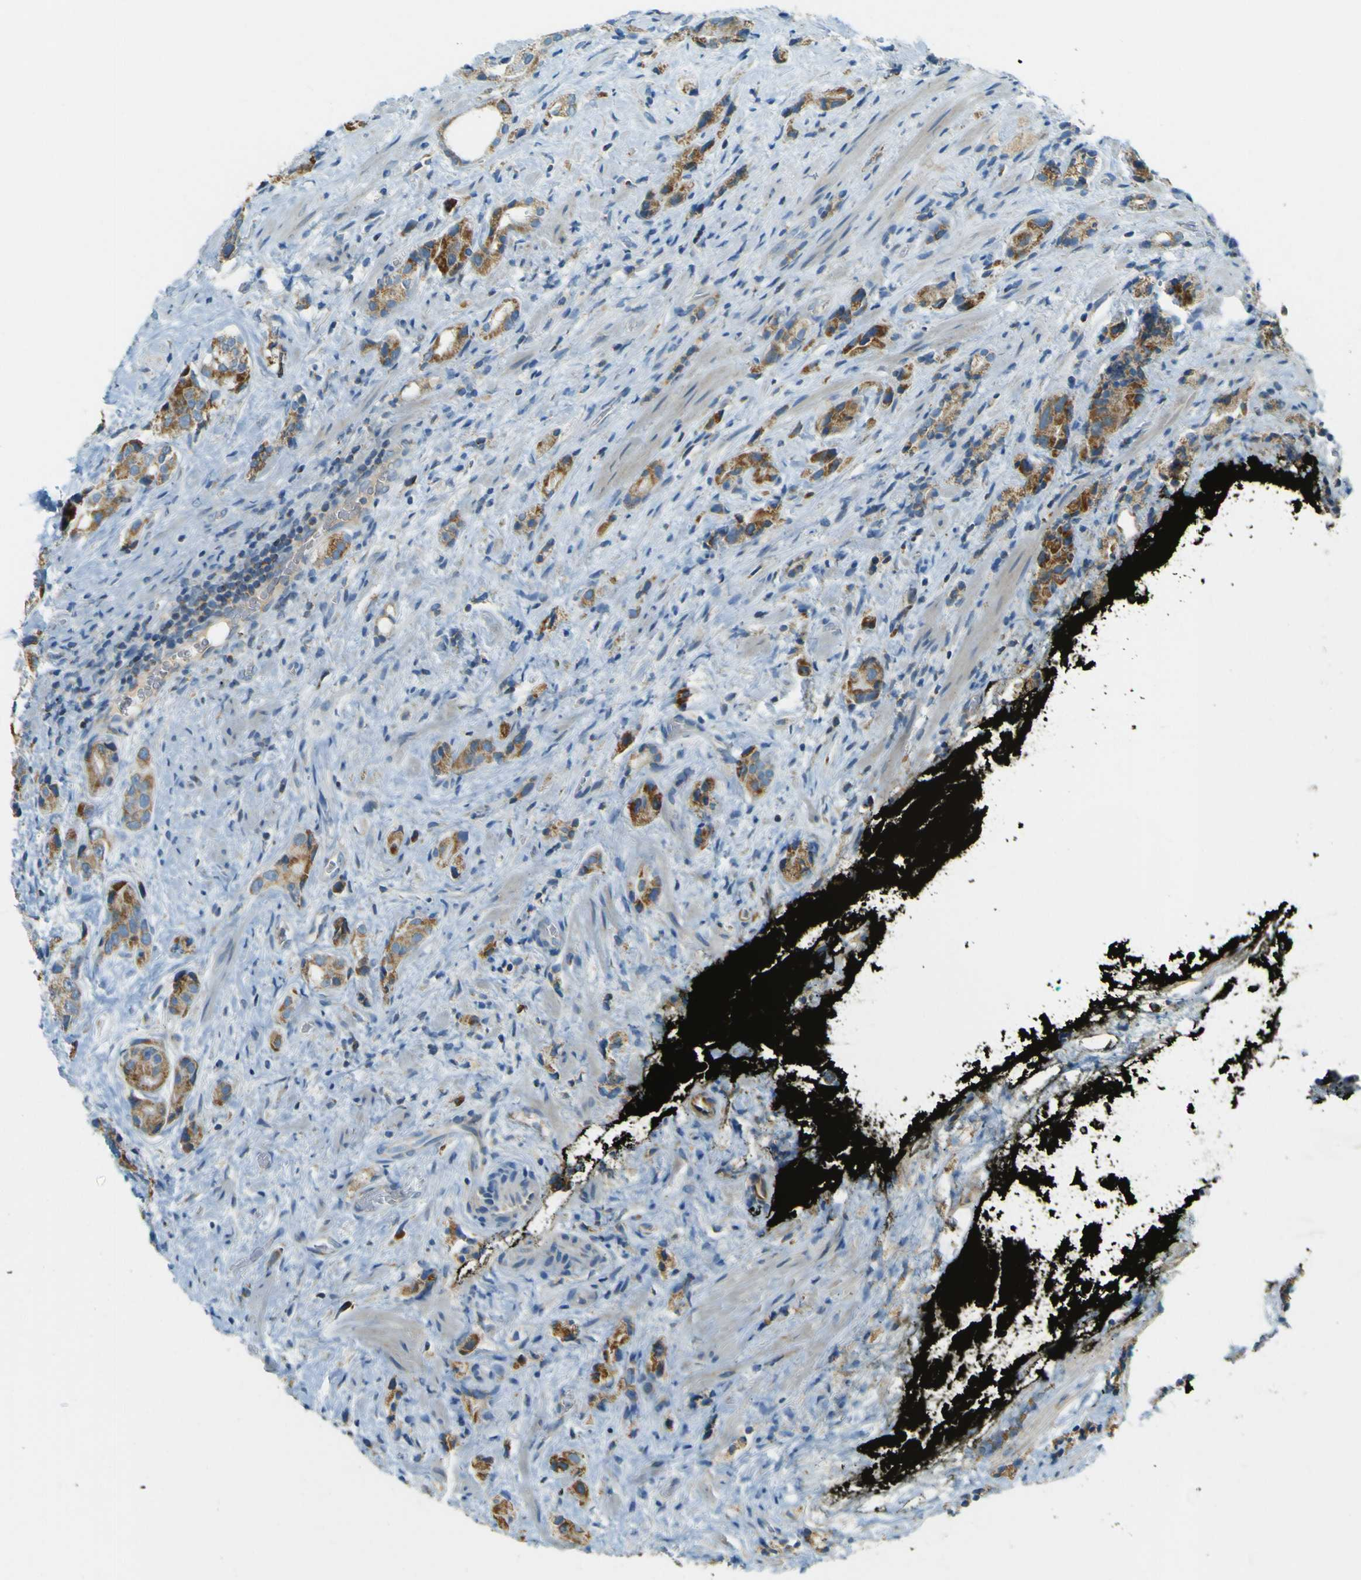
{"staining": {"intensity": "moderate", "quantity": ">75%", "location": "cytoplasmic/membranous"}, "tissue": "prostate cancer", "cell_type": "Tumor cells", "image_type": "cancer", "snomed": [{"axis": "morphology", "description": "Adenocarcinoma, Medium grade"}, {"axis": "topography", "description": "Prostate"}], "caption": "A medium amount of moderate cytoplasmic/membranous staining is identified in about >75% of tumor cells in prostate cancer (adenocarcinoma (medium-grade)) tissue.", "gene": "FKTN", "patient": {"sex": "male", "age": 70}}